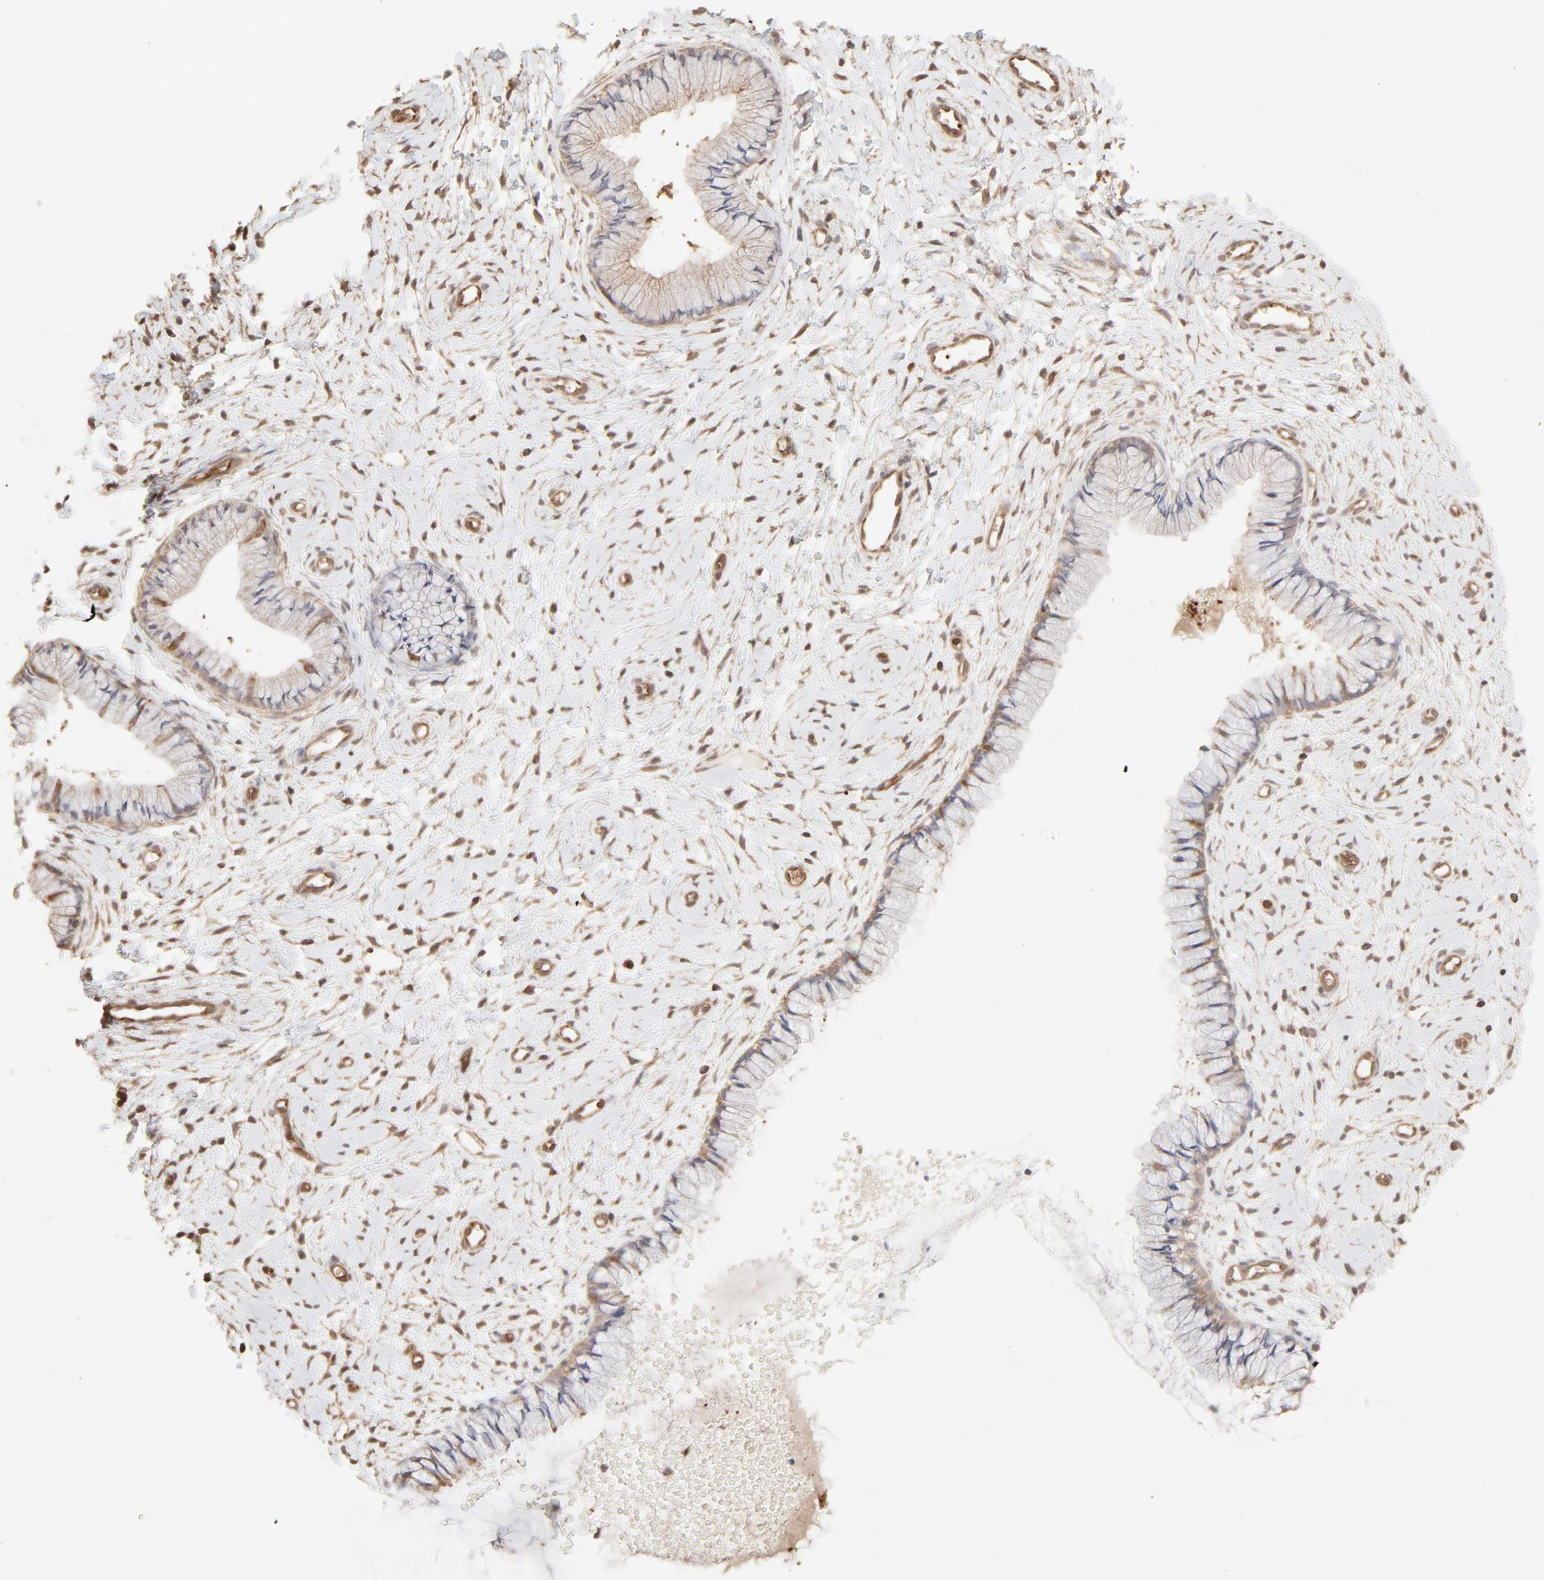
{"staining": {"intensity": "moderate", "quantity": ">75%", "location": "cytoplasmic/membranous"}, "tissue": "cervix", "cell_type": "Glandular cells", "image_type": "normal", "snomed": [{"axis": "morphology", "description": "Normal tissue, NOS"}, {"axis": "topography", "description": "Cervix"}], "caption": "Protein positivity by immunohistochemistry (IHC) reveals moderate cytoplasmic/membranous positivity in about >75% of glandular cells in normal cervix.", "gene": "PPP2CA", "patient": {"sex": "female", "age": 46}}